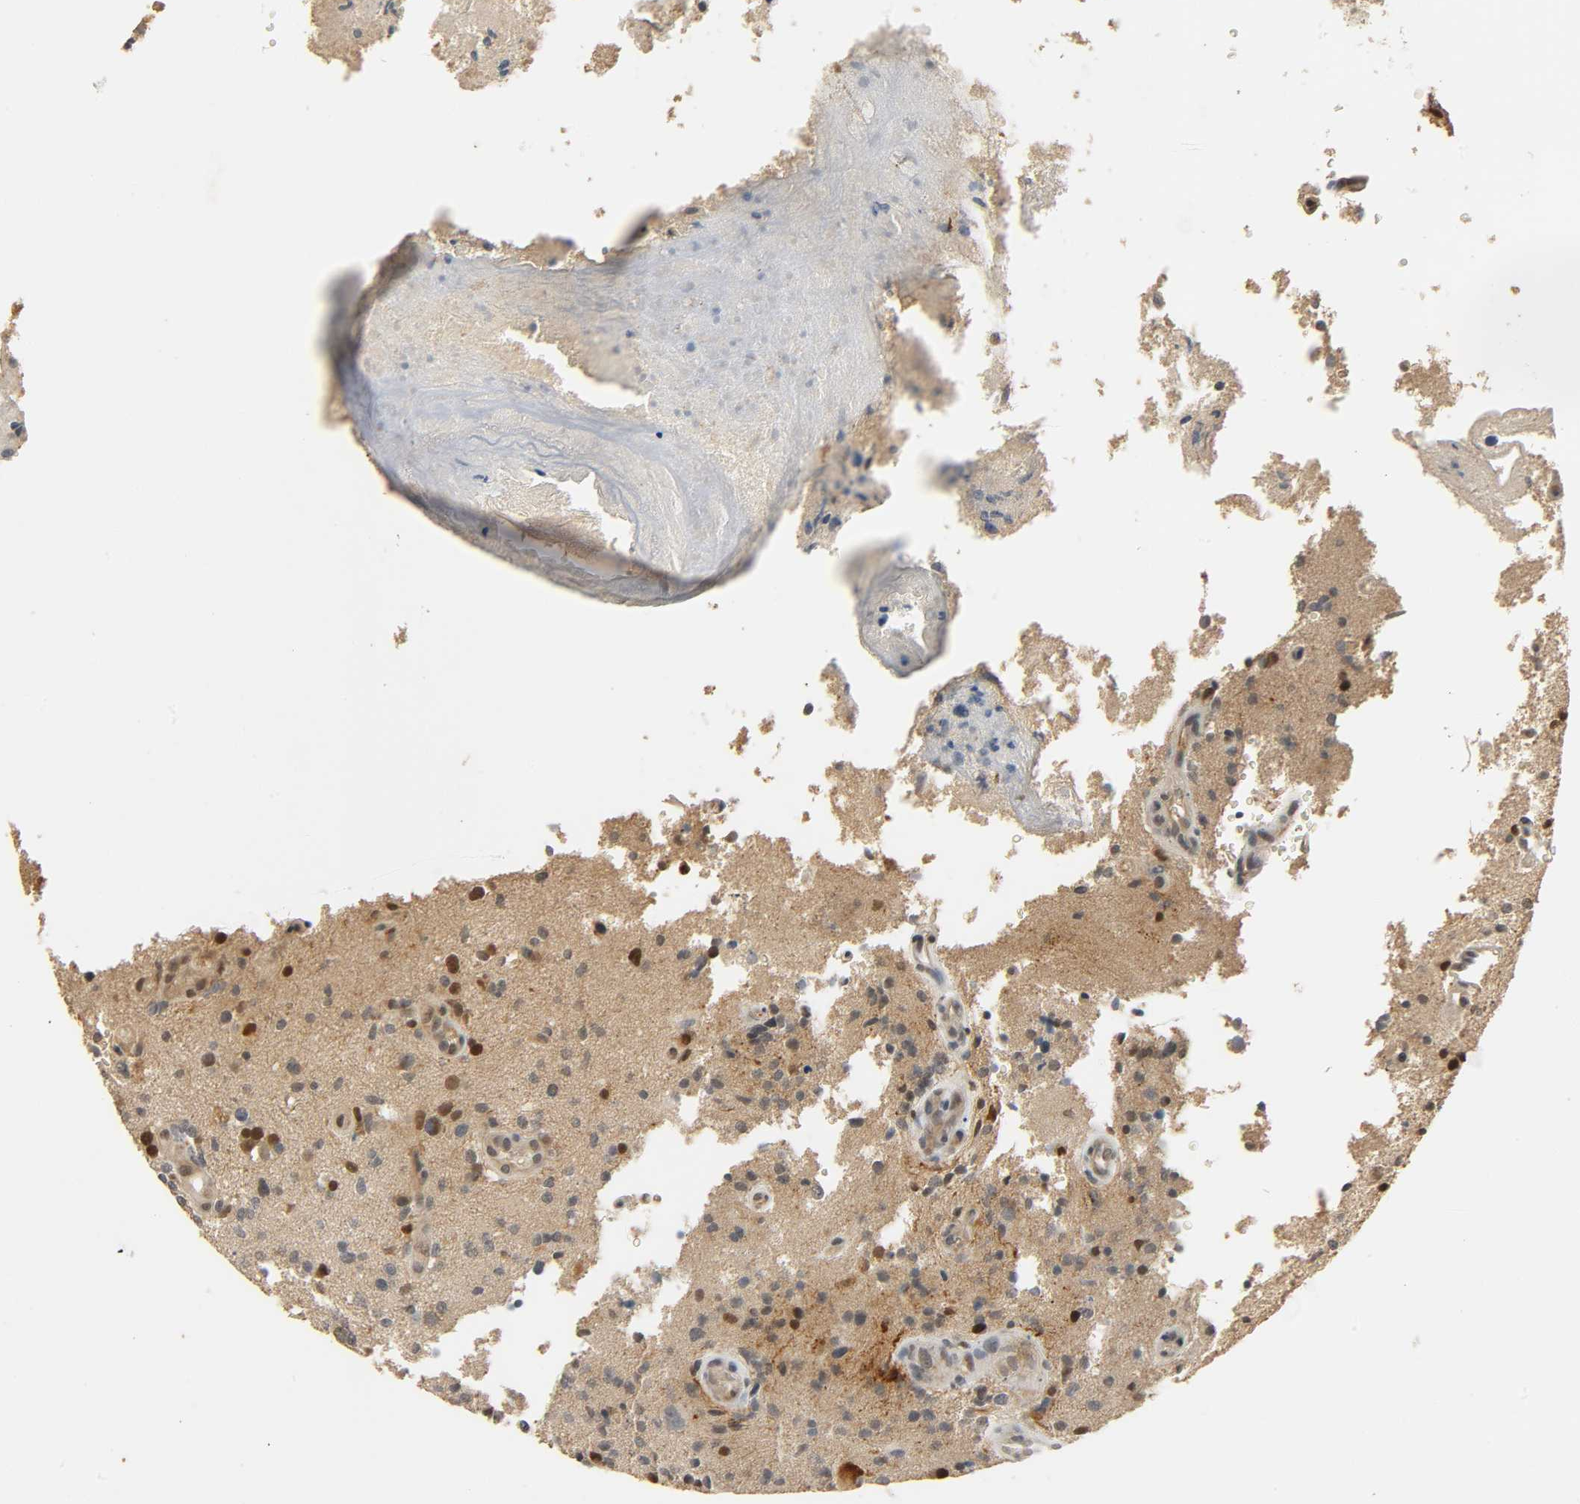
{"staining": {"intensity": "strong", "quantity": "25%-75%", "location": "nuclear"}, "tissue": "glioma", "cell_type": "Tumor cells", "image_type": "cancer", "snomed": [{"axis": "morphology", "description": "Normal tissue, NOS"}, {"axis": "morphology", "description": "Glioma, malignant, High grade"}, {"axis": "topography", "description": "Cerebral cortex"}], "caption": "A micrograph showing strong nuclear staining in approximately 25%-75% of tumor cells in malignant high-grade glioma, as visualized by brown immunohistochemical staining.", "gene": "ZFPM2", "patient": {"sex": "male", "age": 75}}